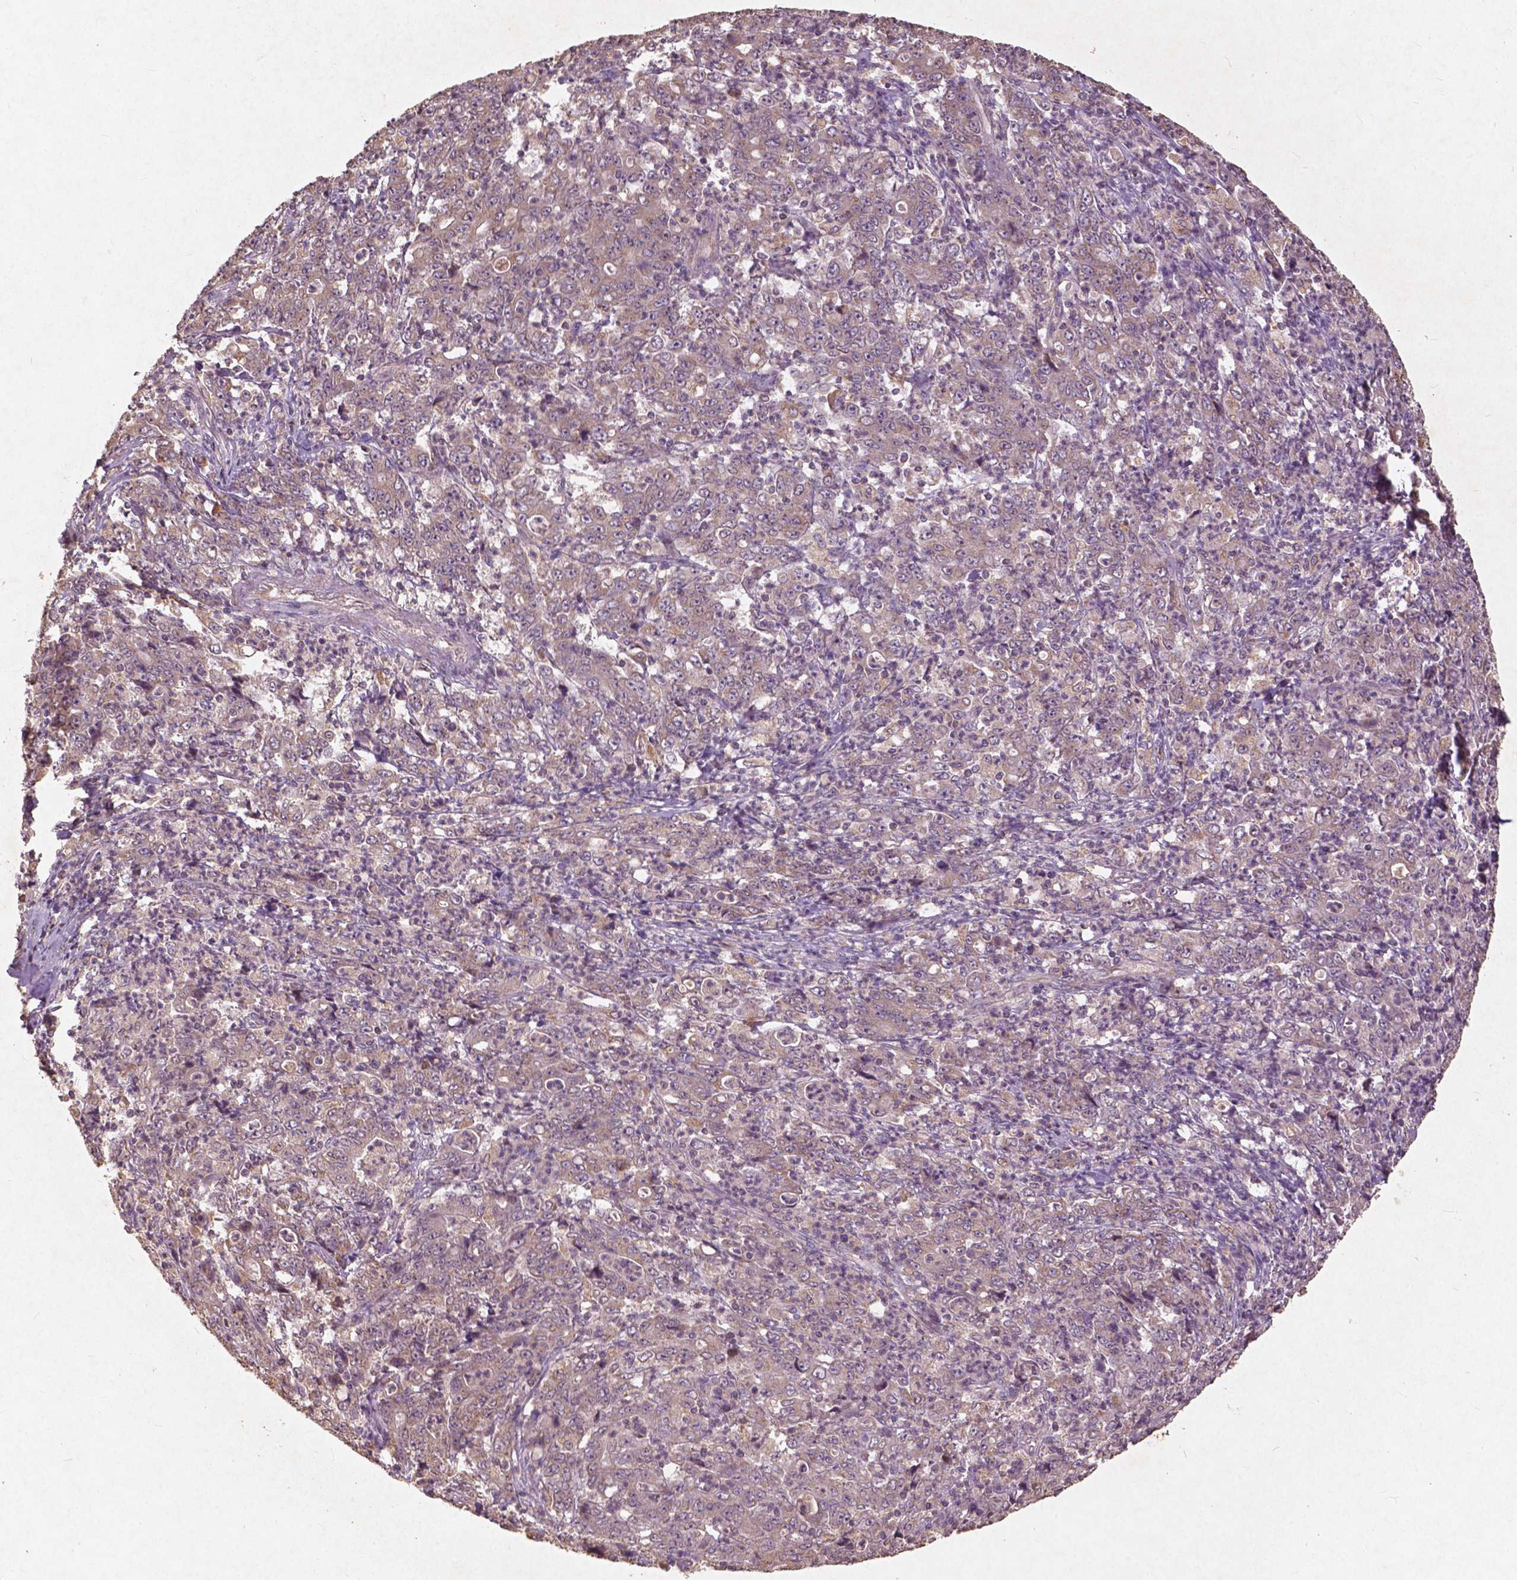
{"staining": {"intensity": "weak", "quantity": ">75%", "location": "cytoplasmic/membranous"}, "tissue": "stomach cancer", "cell_type": "Tumor cells", "image_type": "cancer", "snomed": [{"axis": "morphology", "description": "Adenocarcinoma, NOS"}, {"axis": "topography", "description": "Stomach, lower"}], "caption": "Tumor cells show low levels of weak cytoplasmic/membranous staining in about >75% of cells in human stomach adenocarcinoma.", "gene": "ST6GALNAC5", "patient": {"sex": "female", "age": 71}}